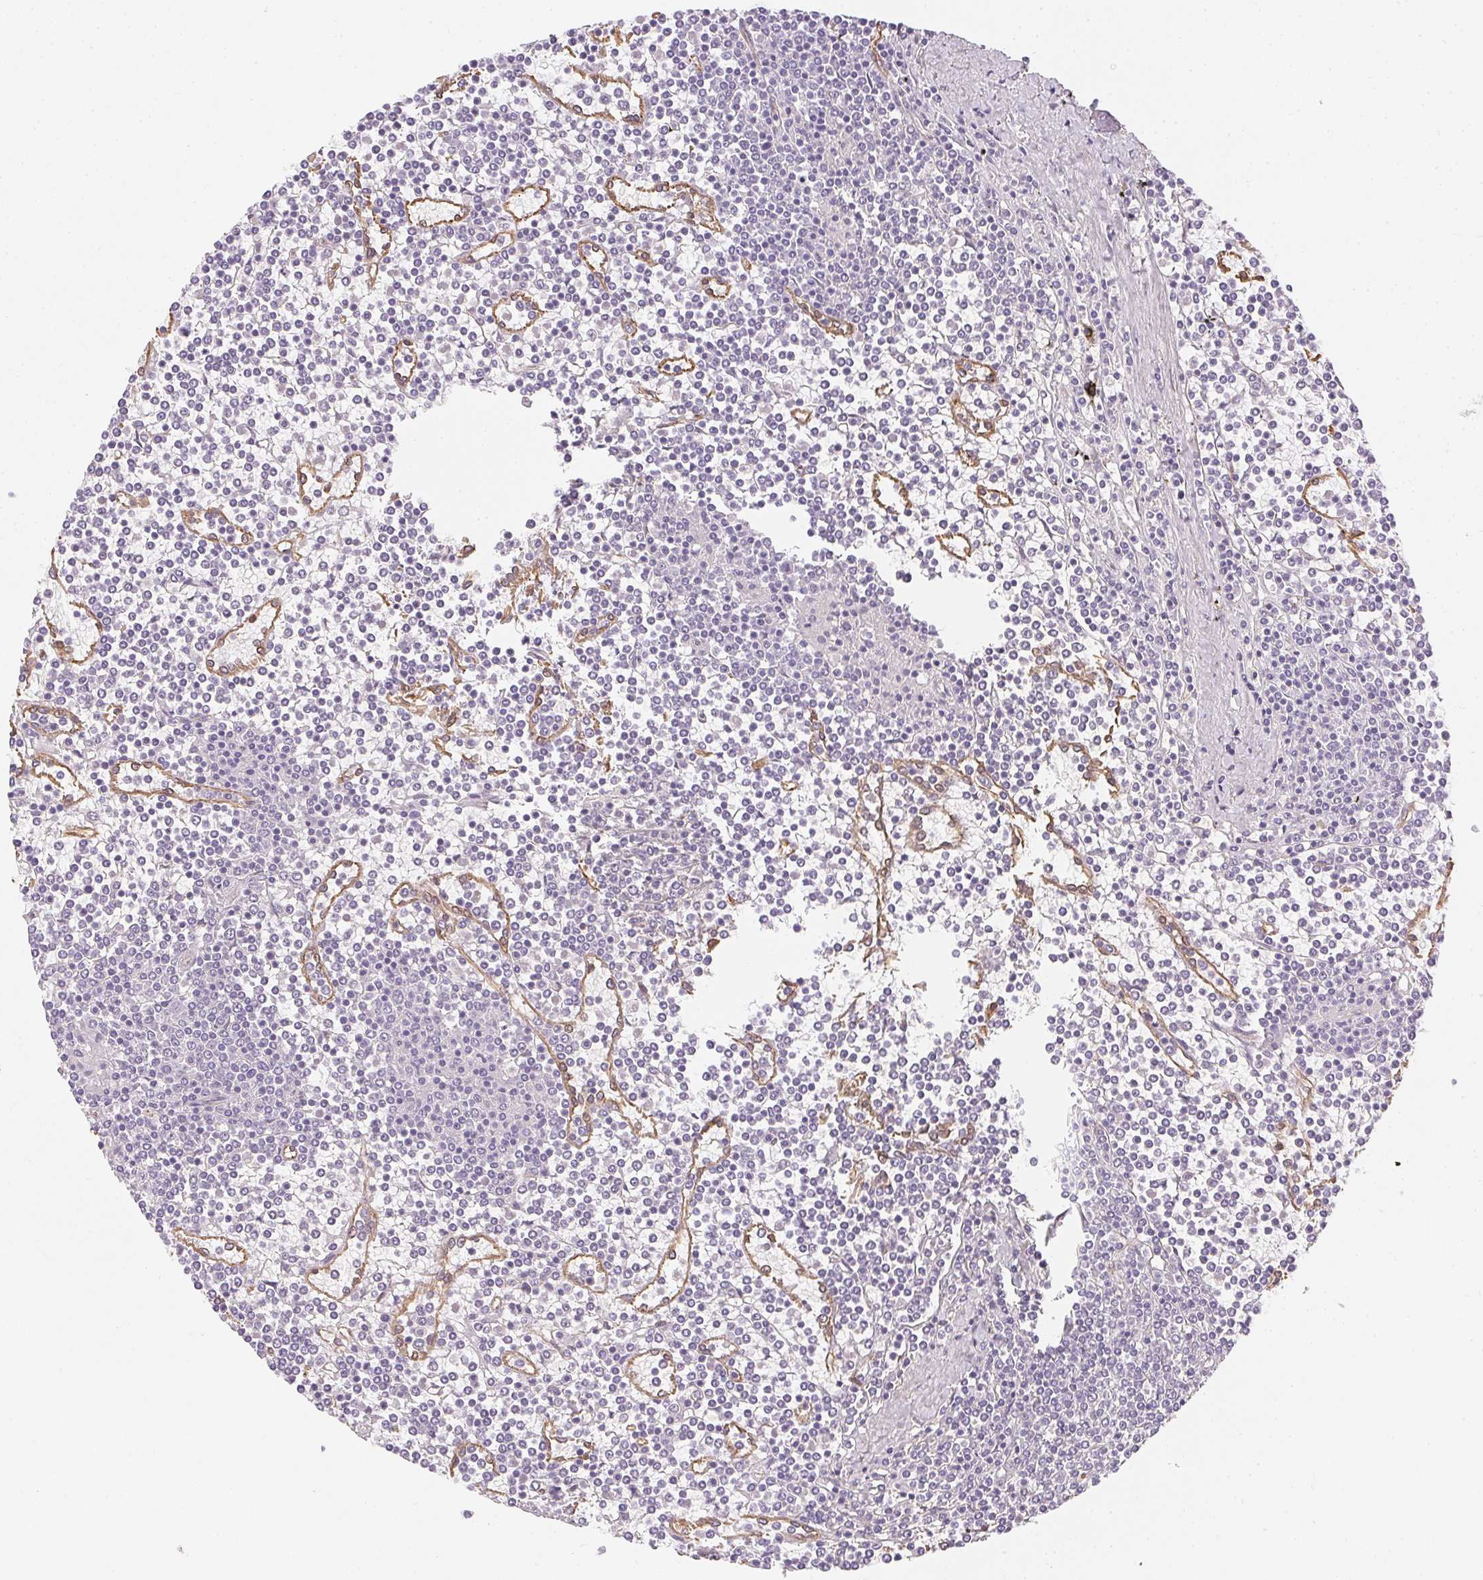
{"staining": {"intensity": "negative", "quantity": "none", "location": "none"}, "tissue": "lymphoma", "cell_type": "Tumor cells", "image_type": "cancer", "snomed": [{"axis": "morphology", "description": "Malignant lymphoma, non-Hodgkin's type, Low grade"}, {"axis": "topography", "description": "Spleen"}], "caption": "This is an immunohistochemistry (IHC) micrograph of human low-grade malignant lymphoma, non-Hodgkin's type. There is no staining in tumor cells.", "gene": "RSBN1", "patient": {"sex": "female", "age": 19}}